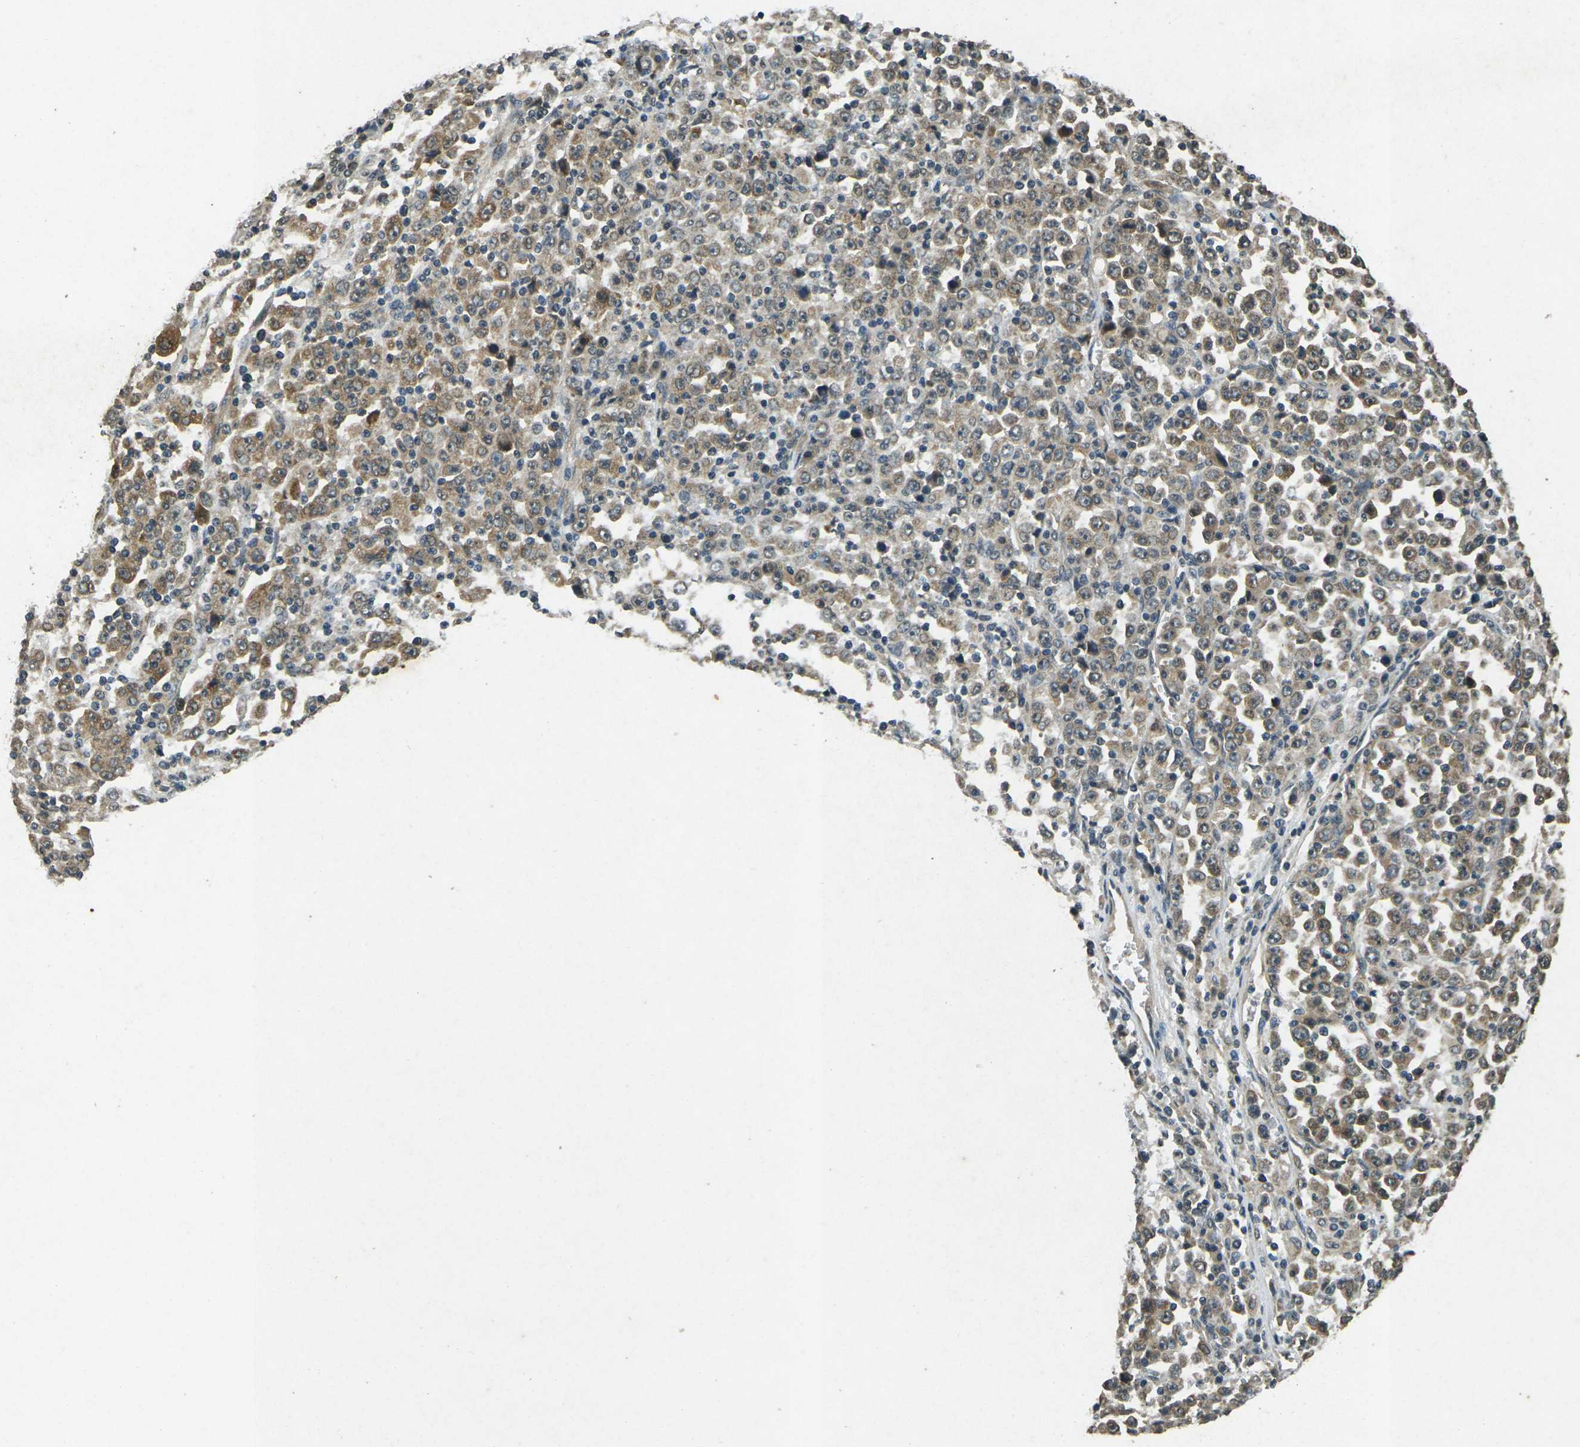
{"staining": {"intensity": "moderate", "quantity": ">75%", "location": "cytoplasmic/membranous"}, "tissue": "stomach cancer", "cell_type": "Tumor cells", "image_type": "cancer", "snomed": [{"axis": "morphology", "description": "Normal tissue, NOS"}, {"axis": "morphology", "description": "Adenocarcinoma, NOS"}, {"axis": "topography", "description": "Stomach, upper"}, {"axis": "topography", "description": "Stomach"}], "caption": "Tumor cells reveal medium levels of moderate cytoplasmic/membranous expression in about >75% of cells in stomach cancer. Immunohistochemistry (ihc) stains the protein in brown and the nuclei are stained blue.", "gene": "PDE2A", "patient": {"sex": "male", "age": 59}}